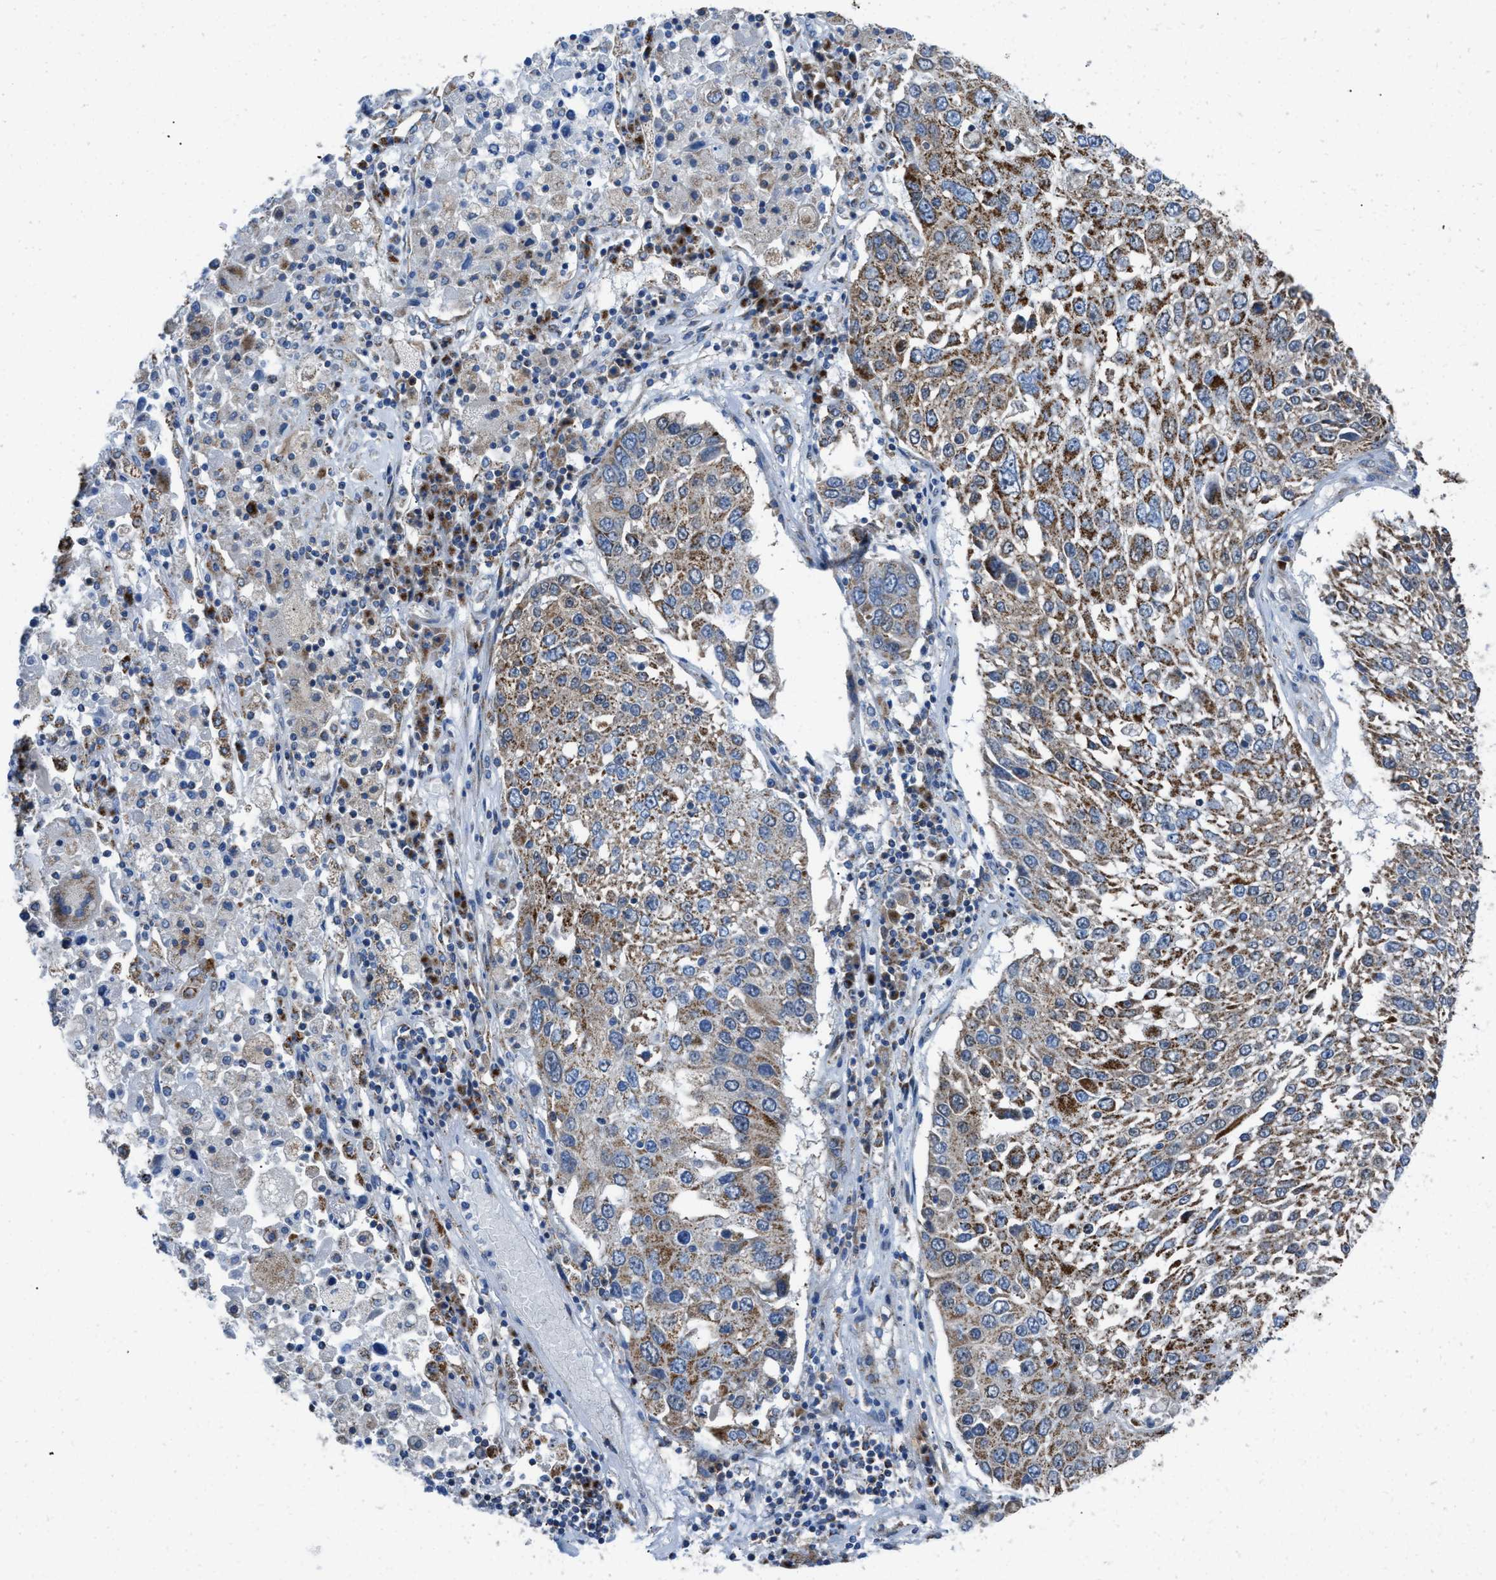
{"staining": {"intensity": "moderate", "quantity": "25%-75%", "location": "cytoplasmic/membranous"}, "tissue": "lung cancer", "cell_type": "Tumor cells", "image_type": "cancer", "snomed": [{"axis": "morphology", "description": "Squamous cell carcinoma, NOS"}, {"axis": "topography", "description": "Lung"}], "caption": "Immunohistochemical staining of squamous cell carcinoma (lung) demonstrates medium levels of moderate cytoplasmic/membranous protein staining in approximately 25%-75% of tumor cells.", "gene": "ETFB", "patient": {"sex": "male", "age": 65}}